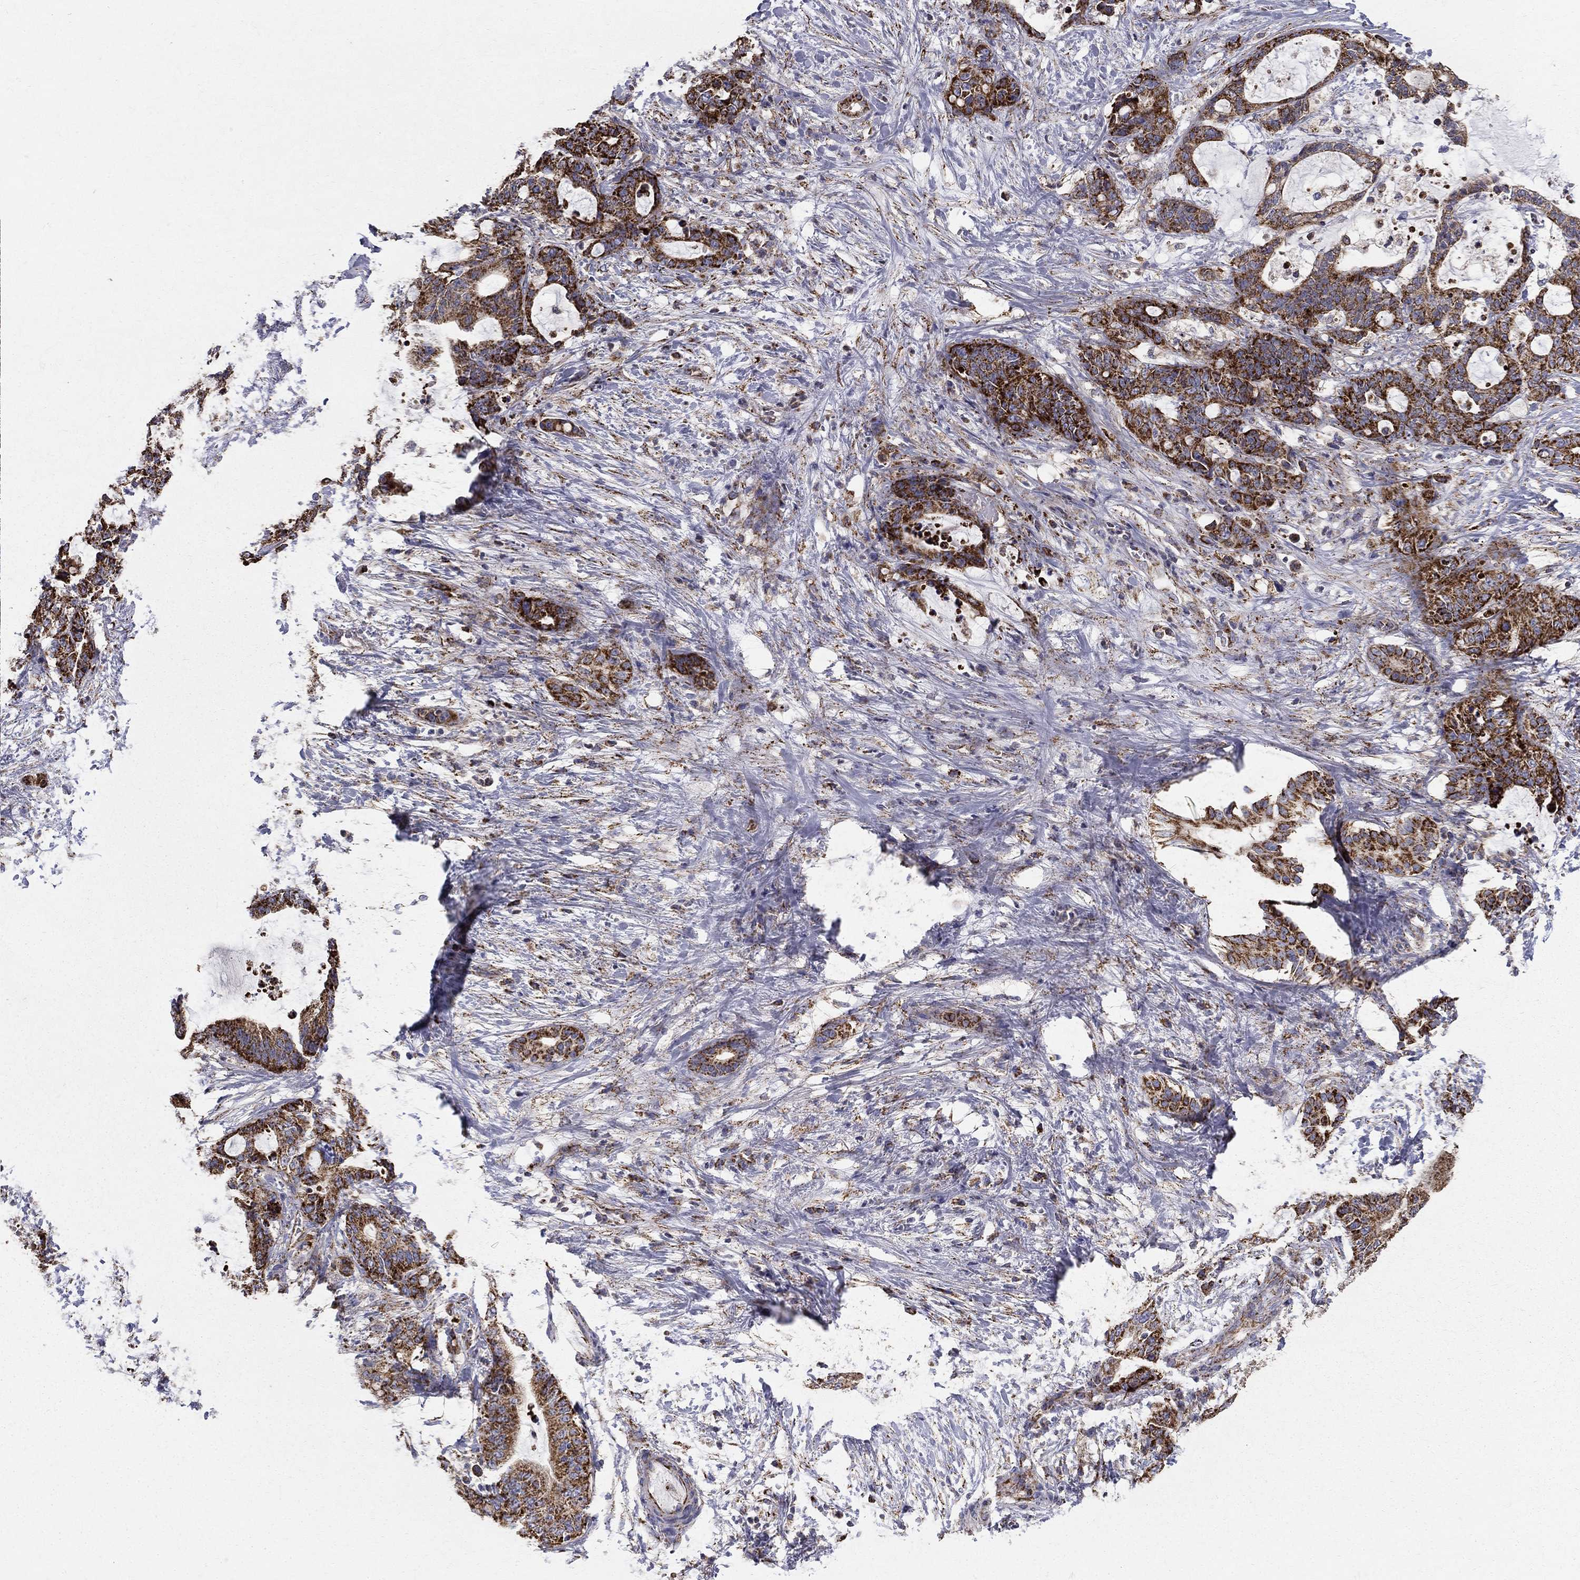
{"staining": {"intensity": "strong", "quantity": ">75%", "location": "cytoplasmic/membranous"}, "tissue": "liver cancer", "cell_type": "Tumor cells", "image_type": "cancer", "snomed": [{"axis": "morphology", "description": "Cholangiocarcinoma"}, {"axis": "topography", "description": "Liver"}], "caption": "Liver cancer tissue shows strong cytoplasmic/membranous positivity in approximately >75% of tumor cells, visualized by immunohistochemistry.", "gene": "GCSH", "patient": {"sex": "female", "age": 73}}